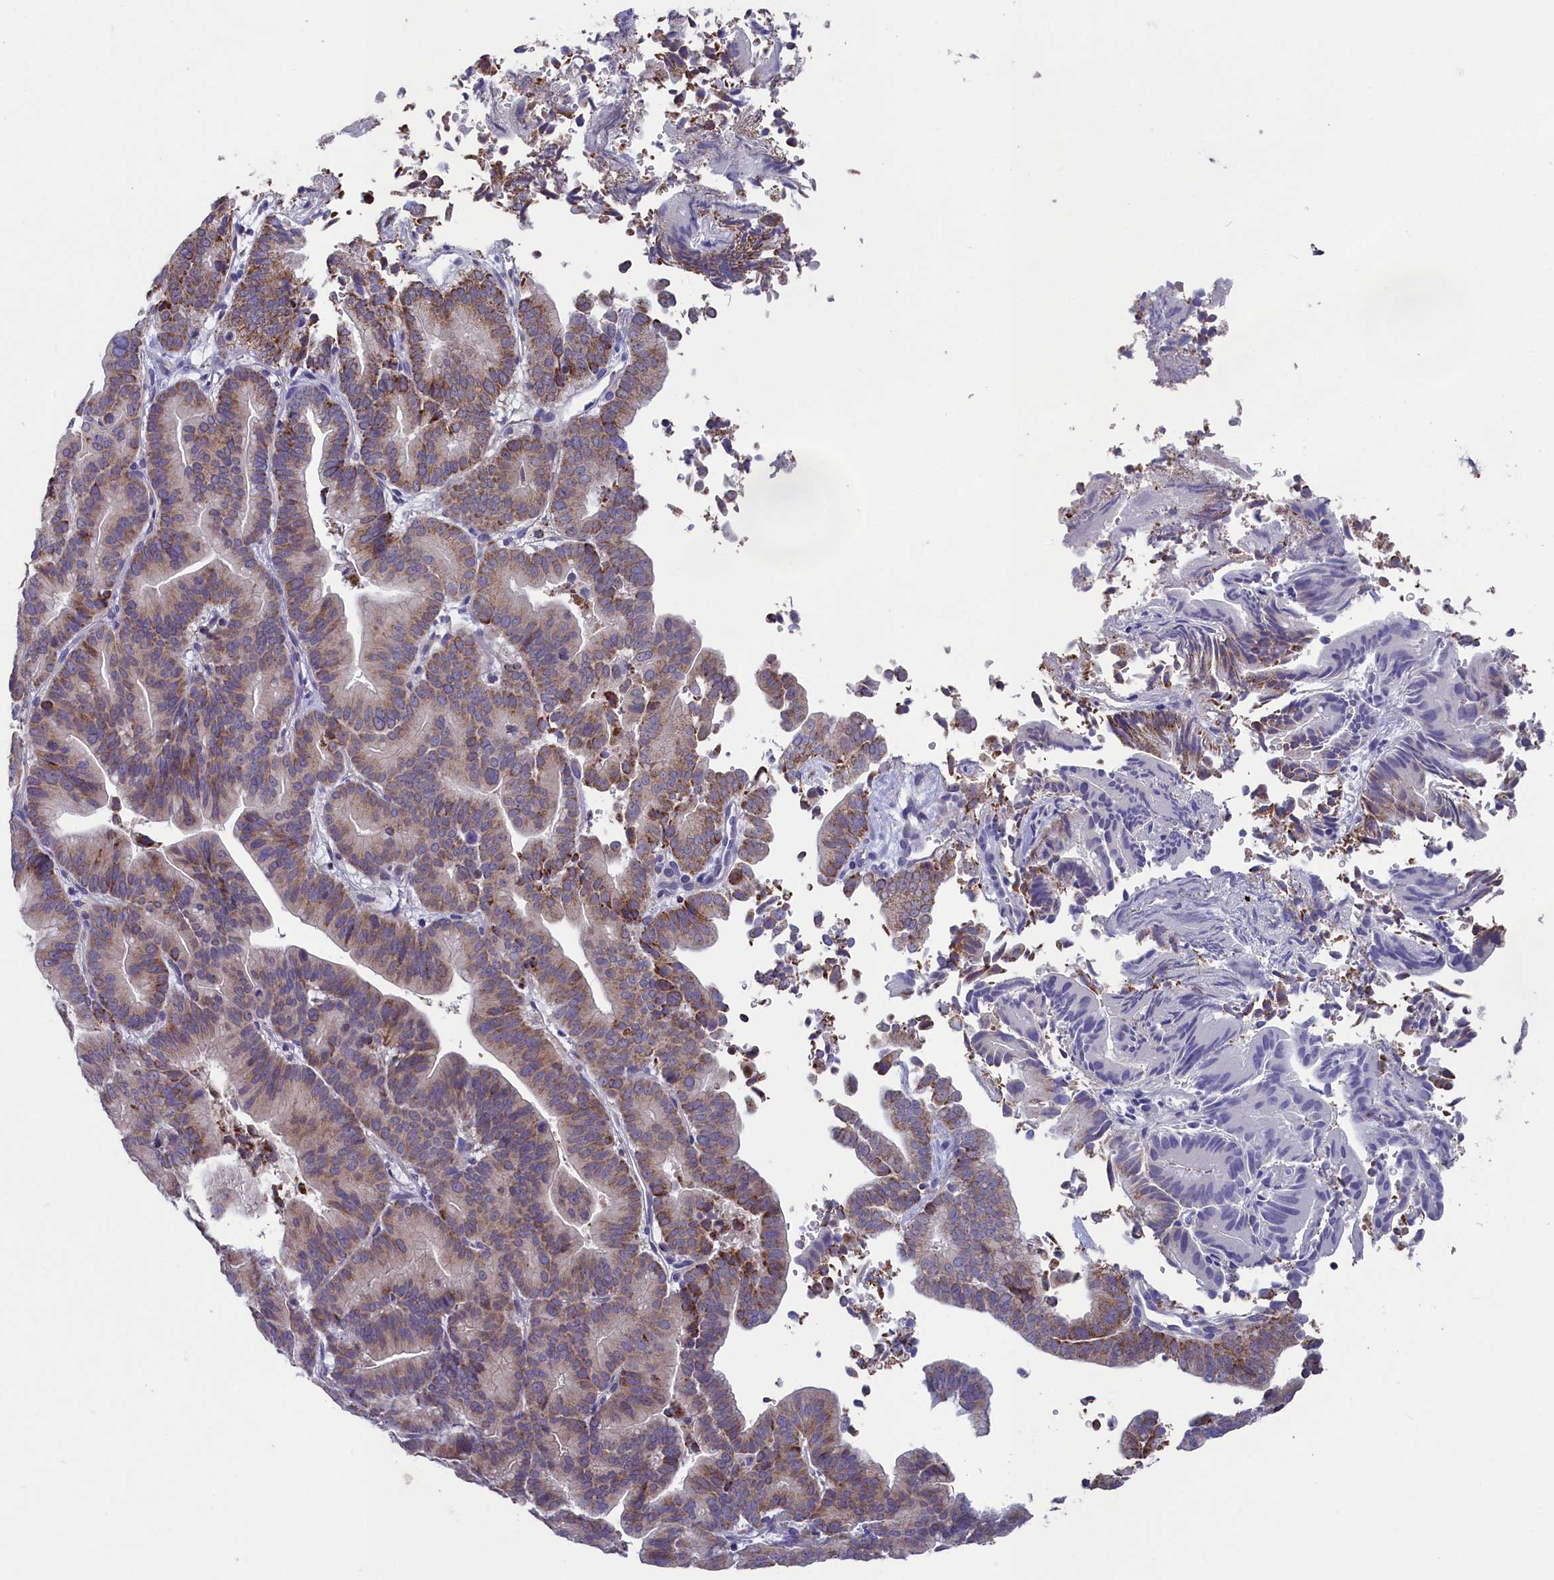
{"staining": {"intensity": "moderate", "quantity": "<25%", "location": "cytoplasmic/membranous"}, "tissue": "liver cancer", "cell_type": "Tumor cells", "image_type": "cancer", "snomed": [{"axis": "morphology", "description": "Cholangiocarcinoma"}, {"axis": "topography", "description": "Liver"}], "caption": "Liver cancer (cholangiocarcinoma) stained with a brown dye demonstrates moderate cytoplasmic/membranous positive staining in about <25% of tumor cells.", "gene": "PRDM12", "patient": {"sex": "female", "age": 75}}